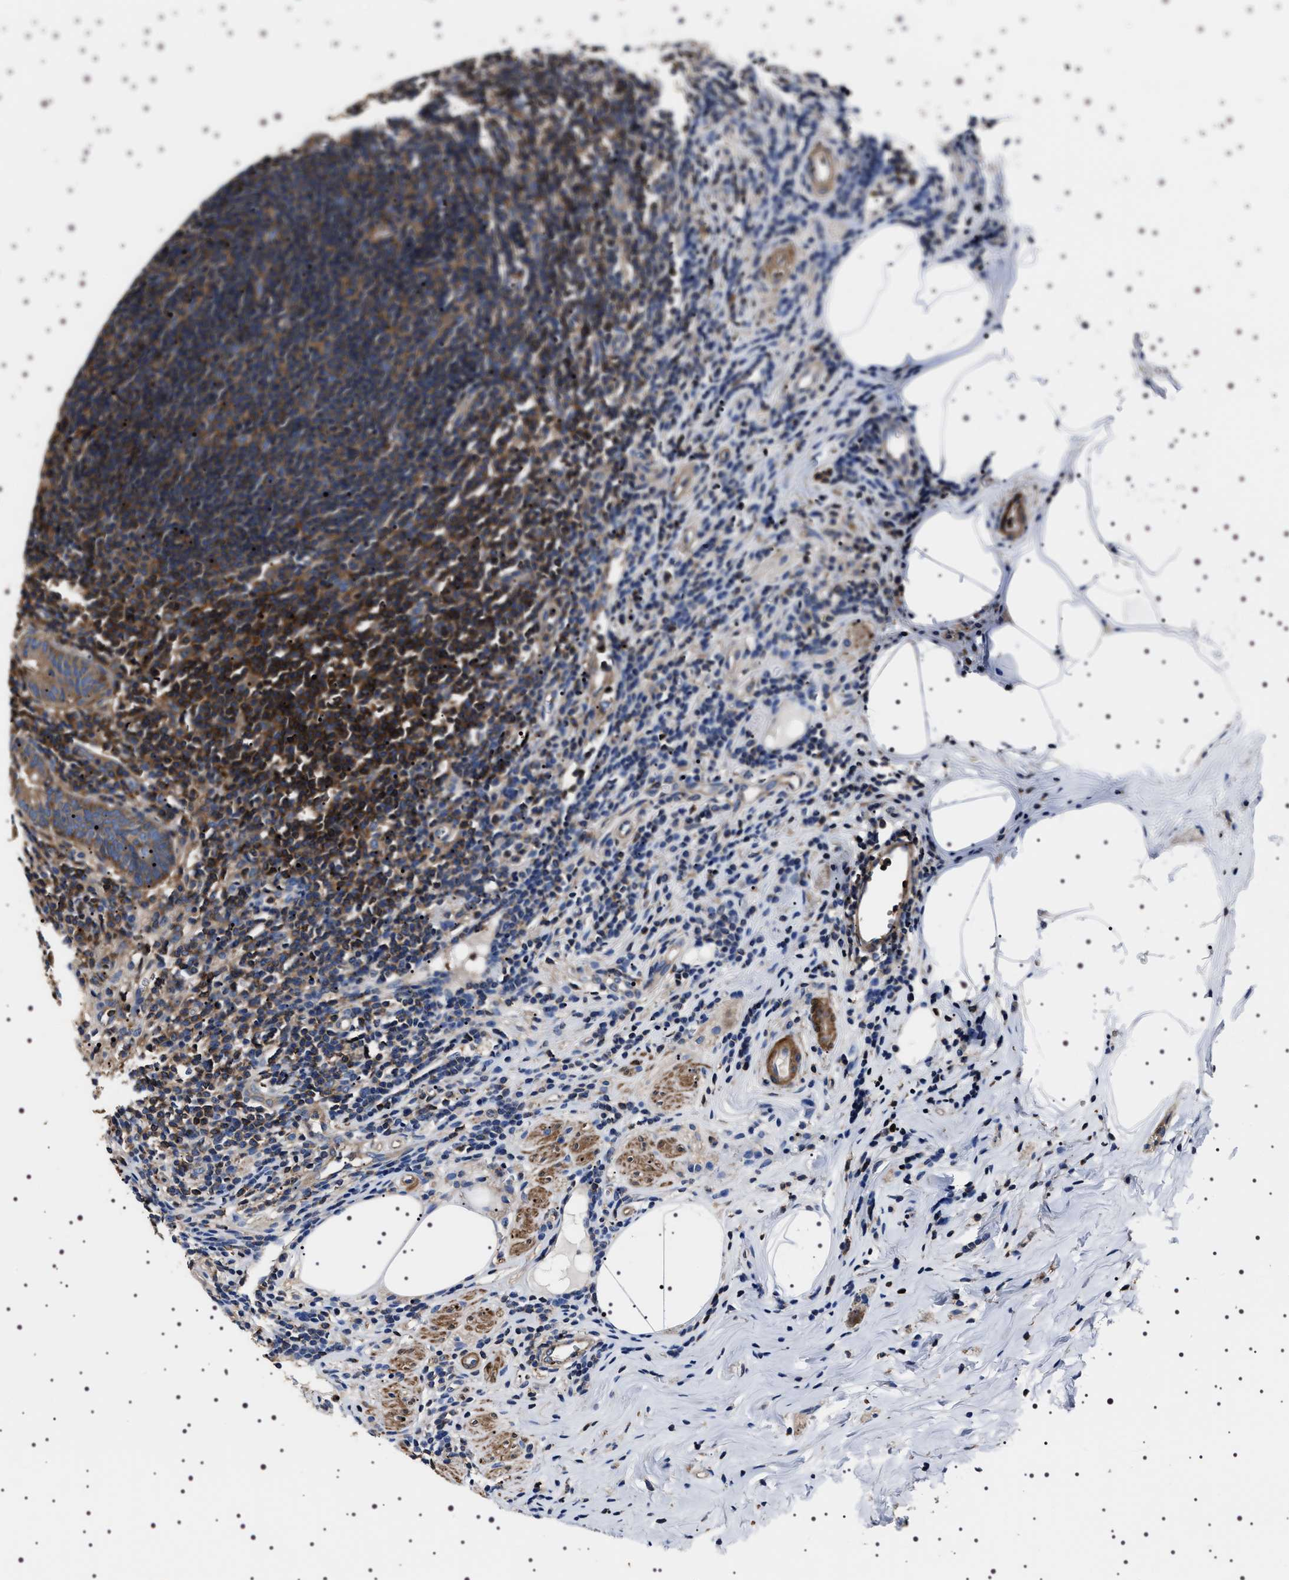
{"staining": {"intensity": "strong", "quantity": ">75%", "location": "cytoplasmic/membranous"}, "tissue": "appendix", "cell_type": "Glandular cells", "image_type": "normal", "snomed": [{"axis": "morphology", "description": "Normal tissue, NOS"}, {"axis": "topography", "description": "Appendix"}], "caption": "Immunohistochemical staining of normal human appendix displays >75% levels of strong cytoplasmic/membranous protein expression in approximately >75% of glandular cells.", "gene": "WDR1", "patient": {"sex": "female", "age": 50}}